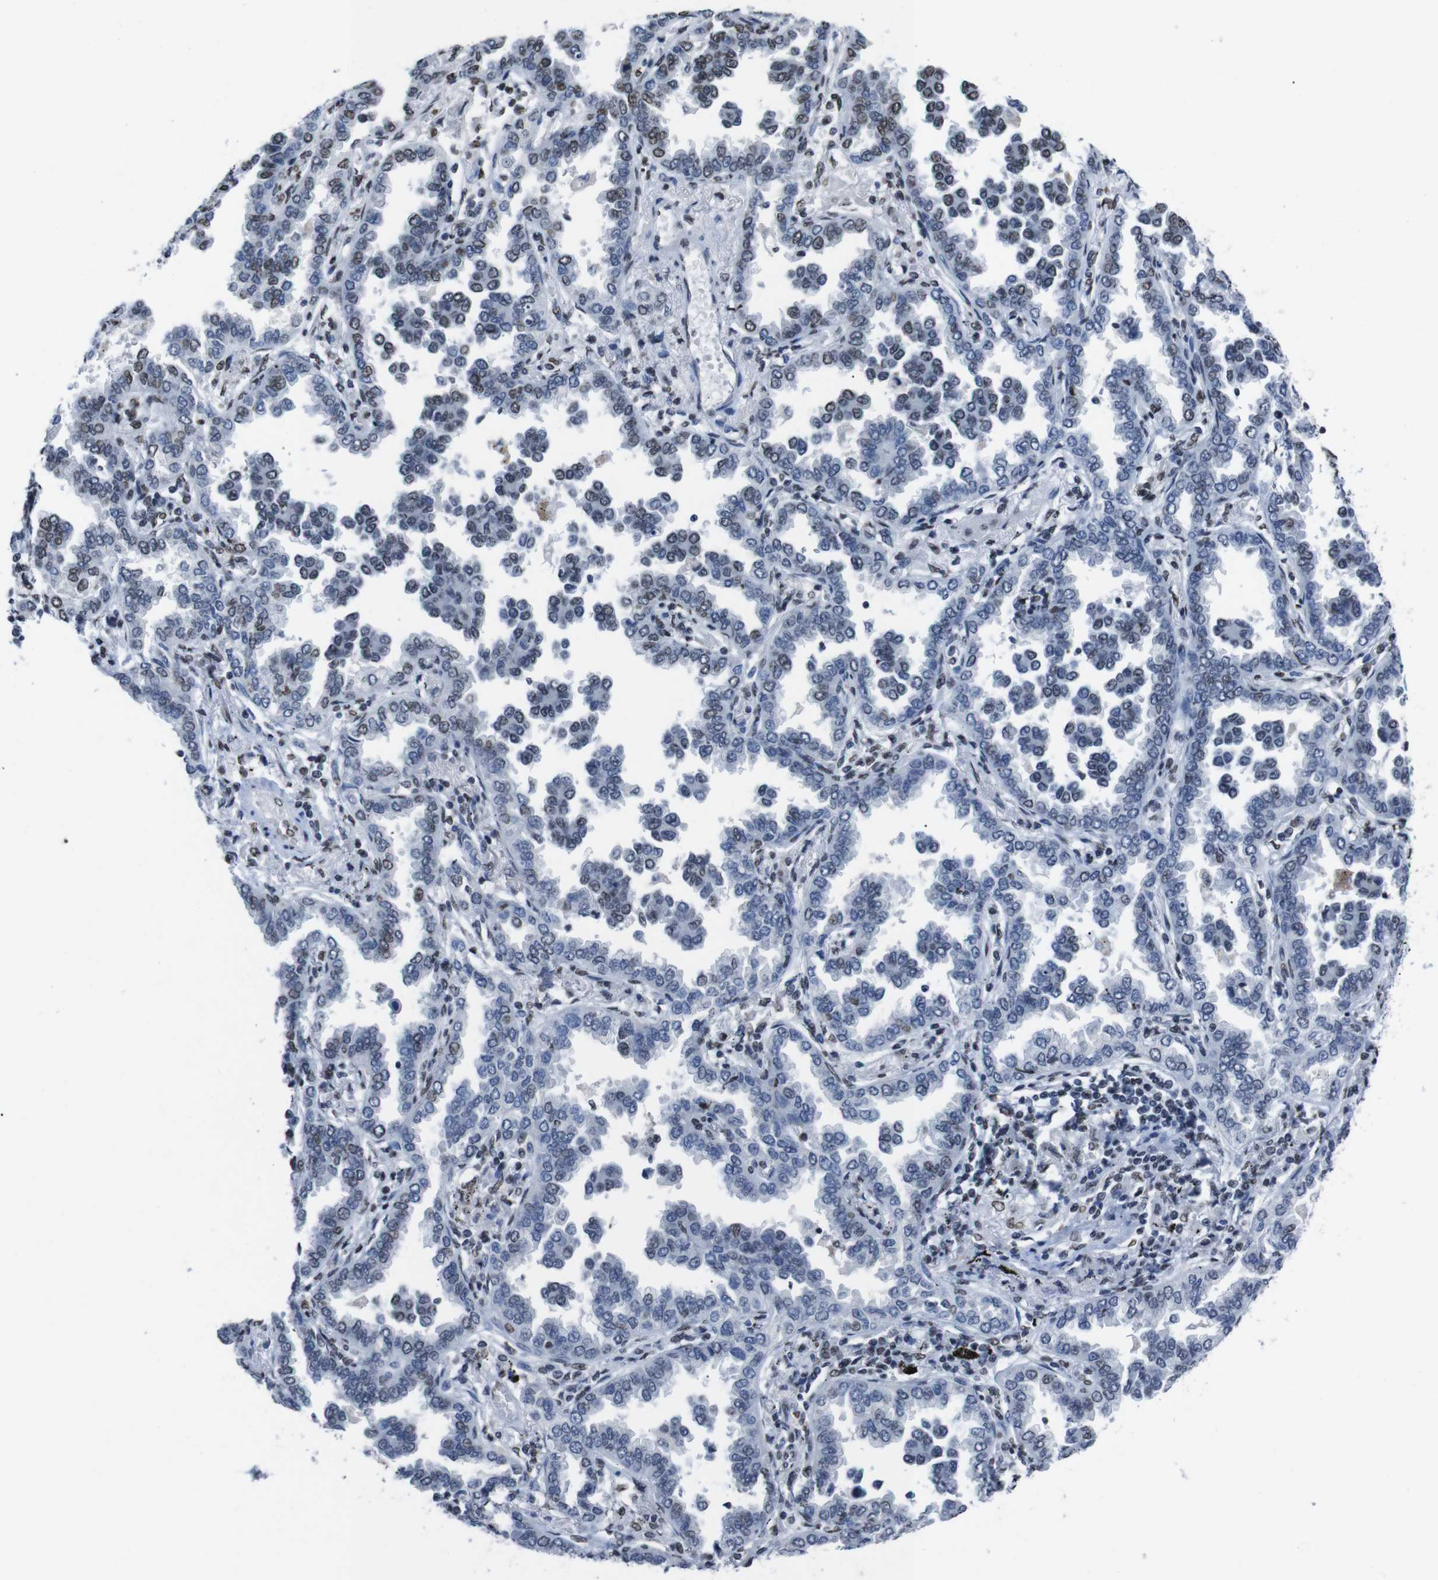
{"staining": {"intensity": "weak", "quantity": "25%-75%", "location": "nuclear"}, "tissue": "lung cancer", "cell_type": "Tumor cells", "image_type": "cancer", "snomed": [{"axis": "morphology", "description": "Normal tissue, NOS"}, {"axis": "morphology", "description": "Adenocarcinoma, NOS"}, {"axis": "topography", "description": "Lung"}], "caption": "This histopathology image demonstrates lung cancer (adenocarcinoma) stained with immunohistochemistry (IHC) to label a protein in brown. The nuclear of tumor cells show weak positivity for the protein. Nuclei are counter-stained blue.", "gene": "PIP4P2", "patient": {"sex": "male", "age": 59}}